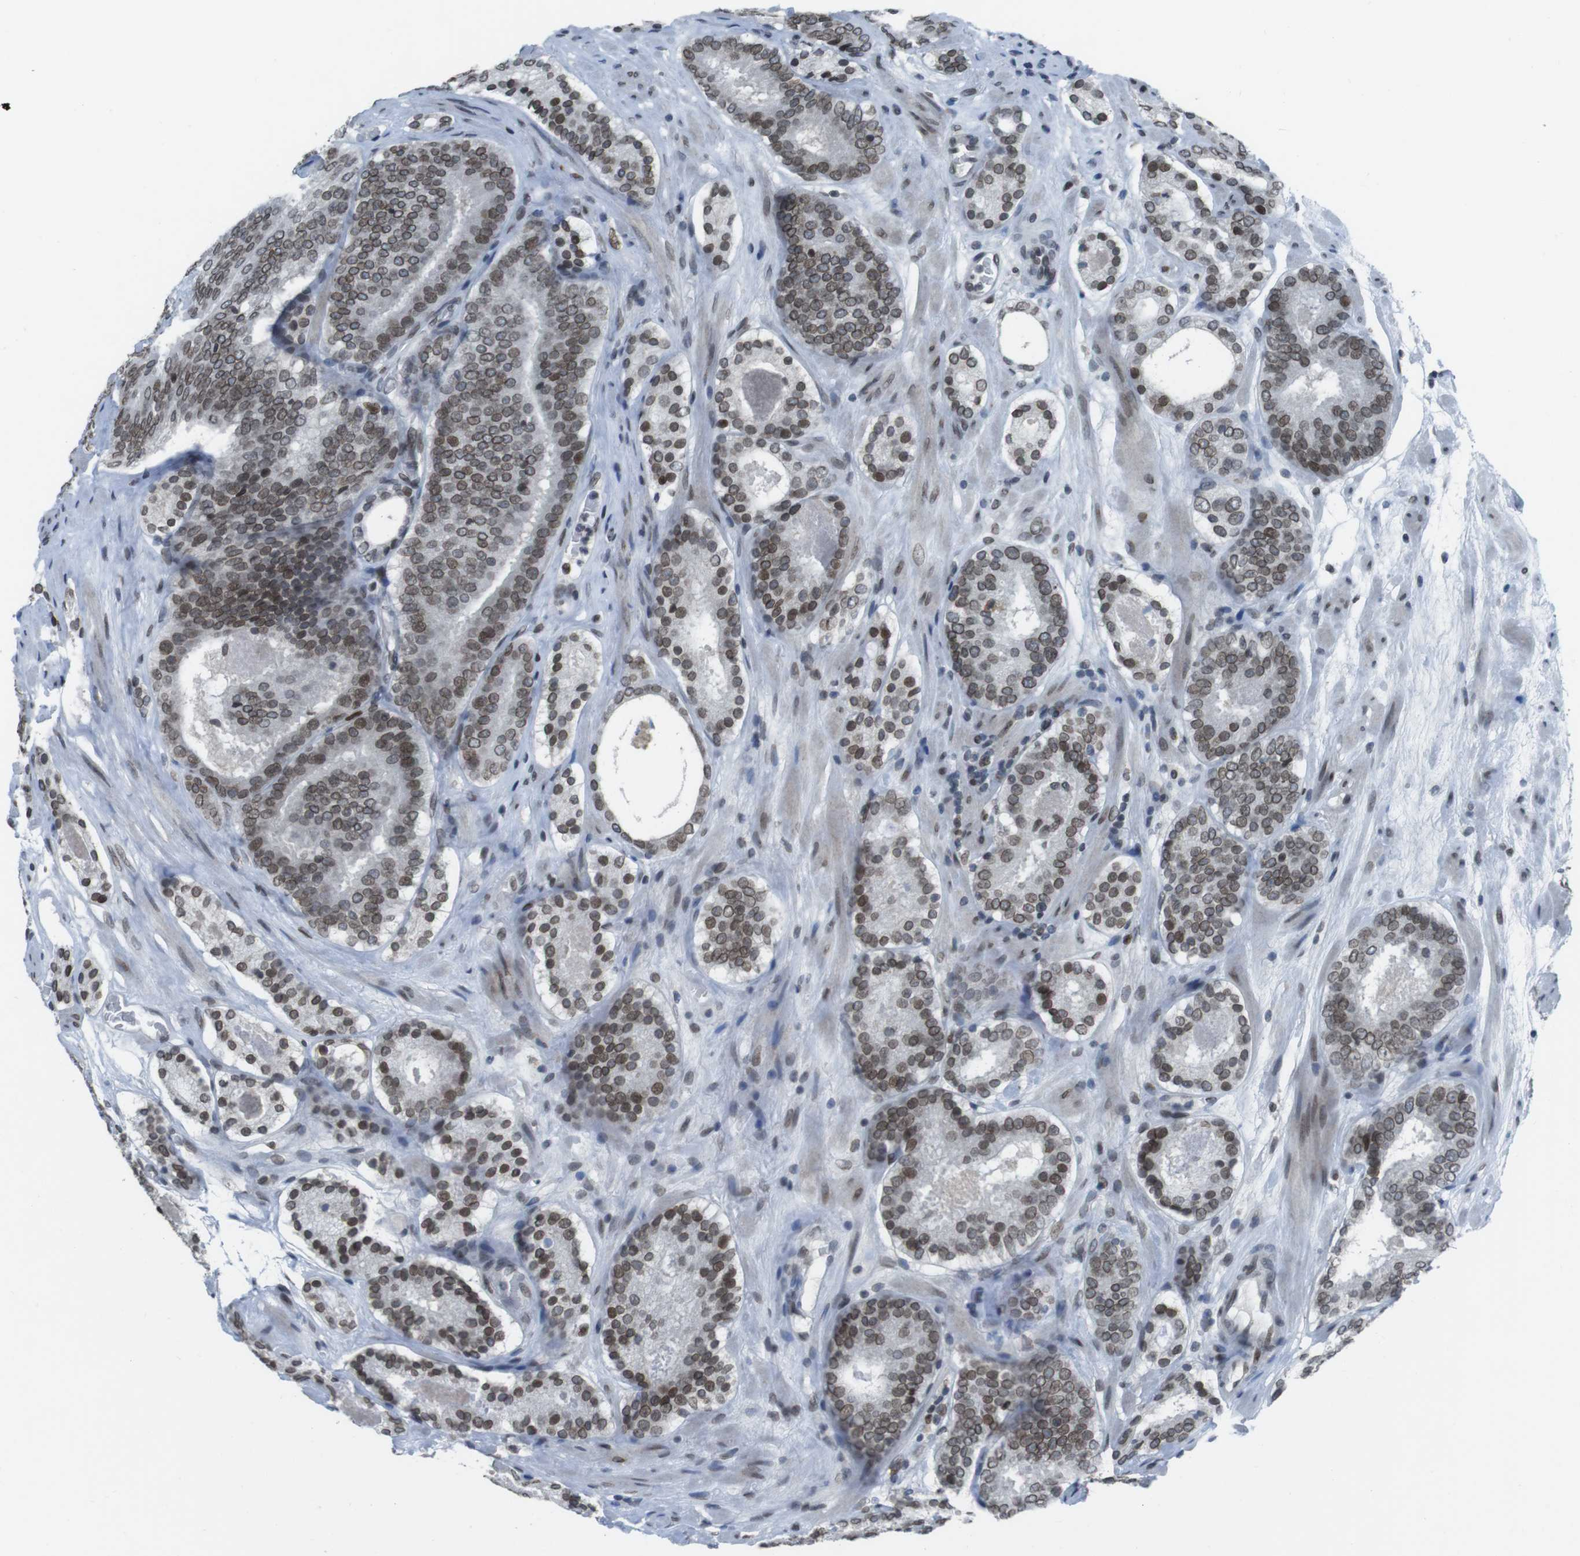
{"staining": {"intensity": "moderate", "quantity": ">75%", "location": "cytoplasmic/membranous,nuclear"}, "tissue": "prostate cancer", "cell_type": "Tumor cells", "image_type": "cancer", "snomed": [{"axis": "morphology", "description": "Adenocarcinoma, Low grade"}, {"axis": "topography", "description": "Prostate"}], "caption": "Prostate adenocarcinoma (low-grade) stained with a brown dye shows moderate cytoplasmic/membranous and nuclear positive staining in about >75% of tumor cells.", "gene": "MAD1L1", "patient": {"sex": "male", "age": 69}}